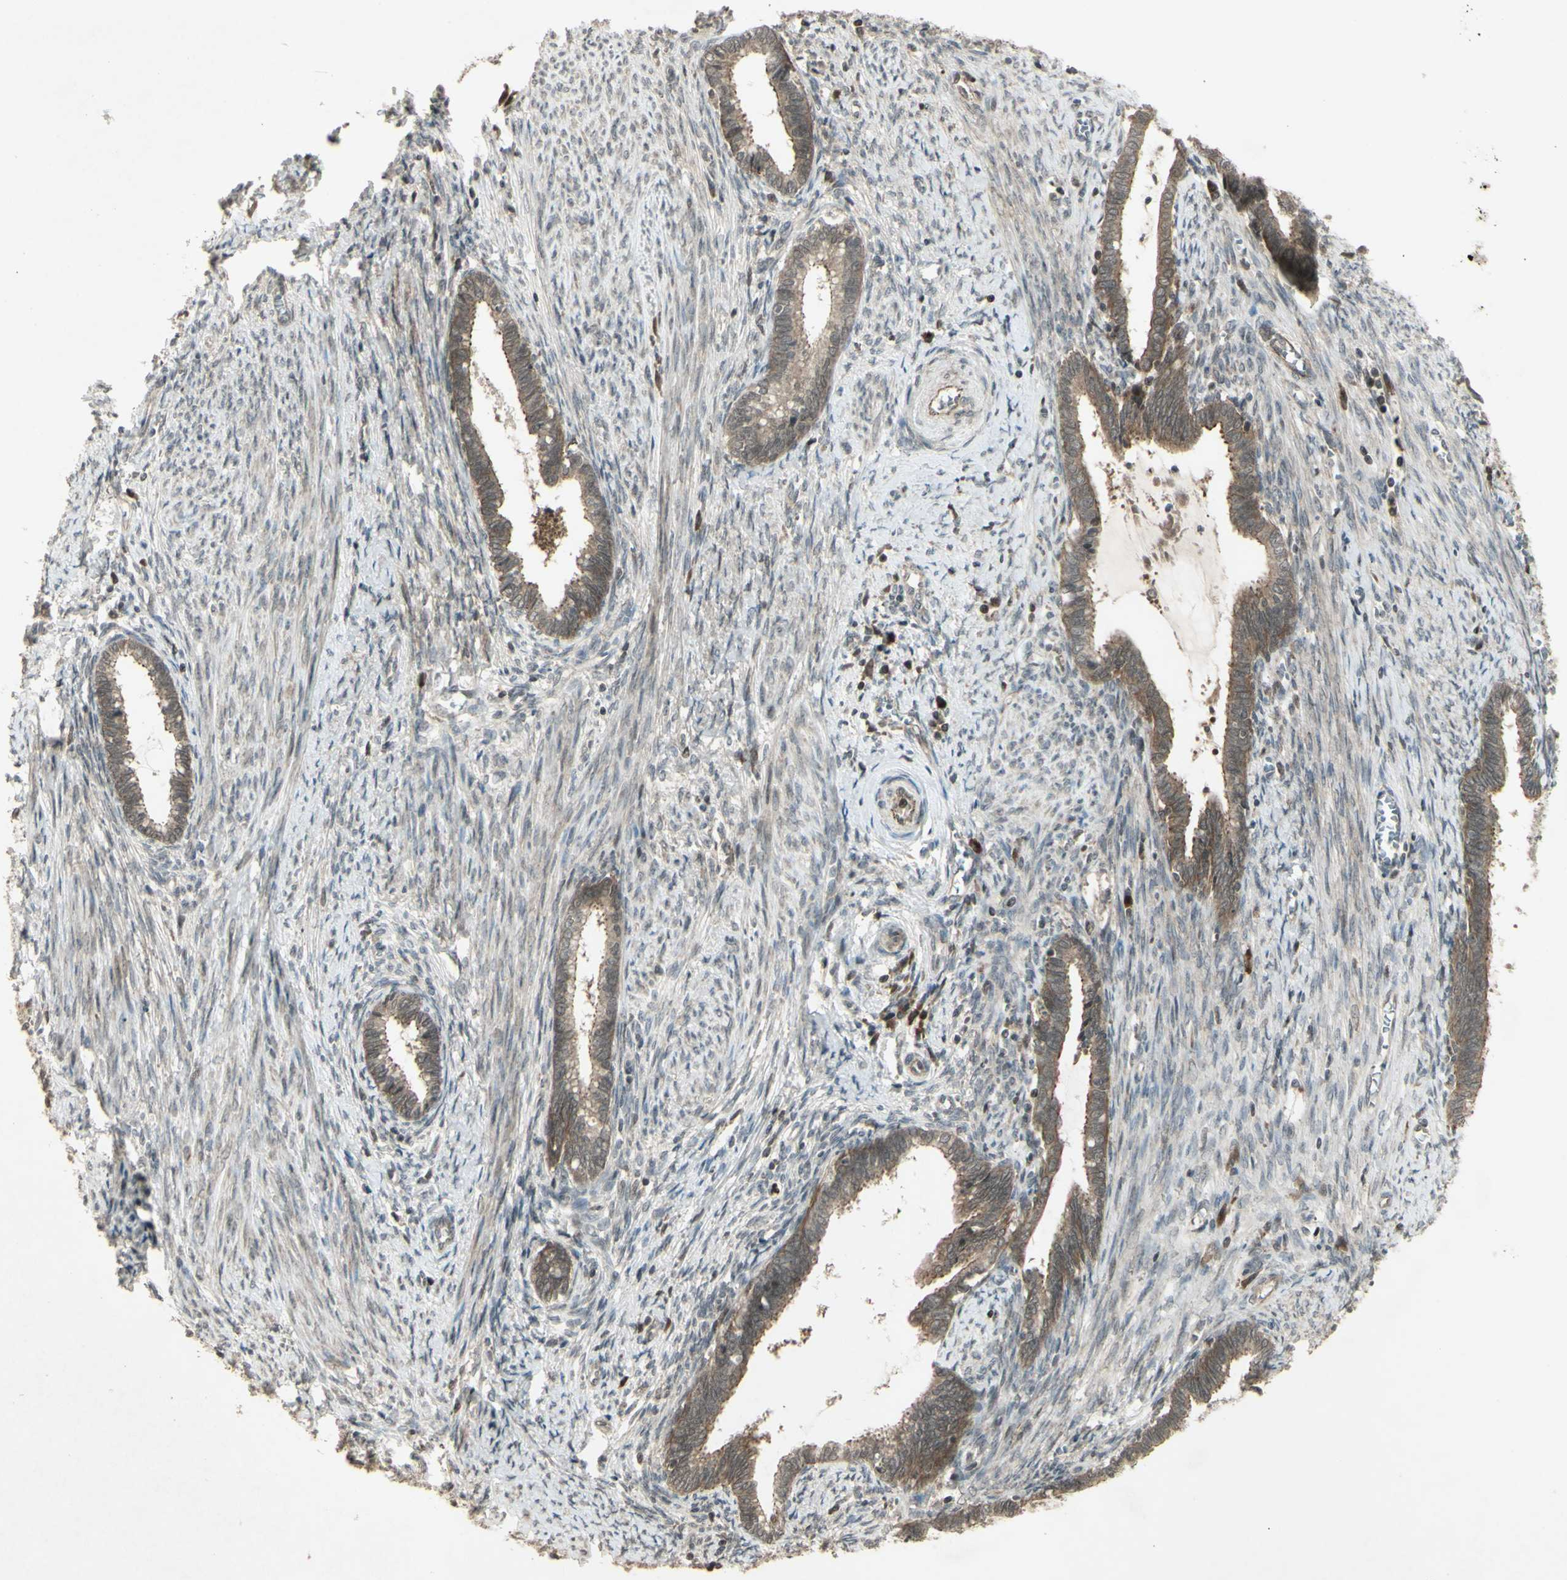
{"staining": {"intensity": "moderate", "quantity": ">75%", "location": "cytoplasmic/membranous"}, "tissue": "cervical cancer", "cell_type": "Tumor cells", "image_type": "cancer", "snomed": [{"axis": "morphology", "description": "Adenocarcinoma, NOS"}, {"axis": "topography", "description": "Cervix"}], "caption": "A brown stain labels moderate cytoplasmic/membranous staining of a protein in human cervical adenocarcinoma tumor cells.", "gene": "BLNK", "patient": {"sex": "female", "age": 44}}